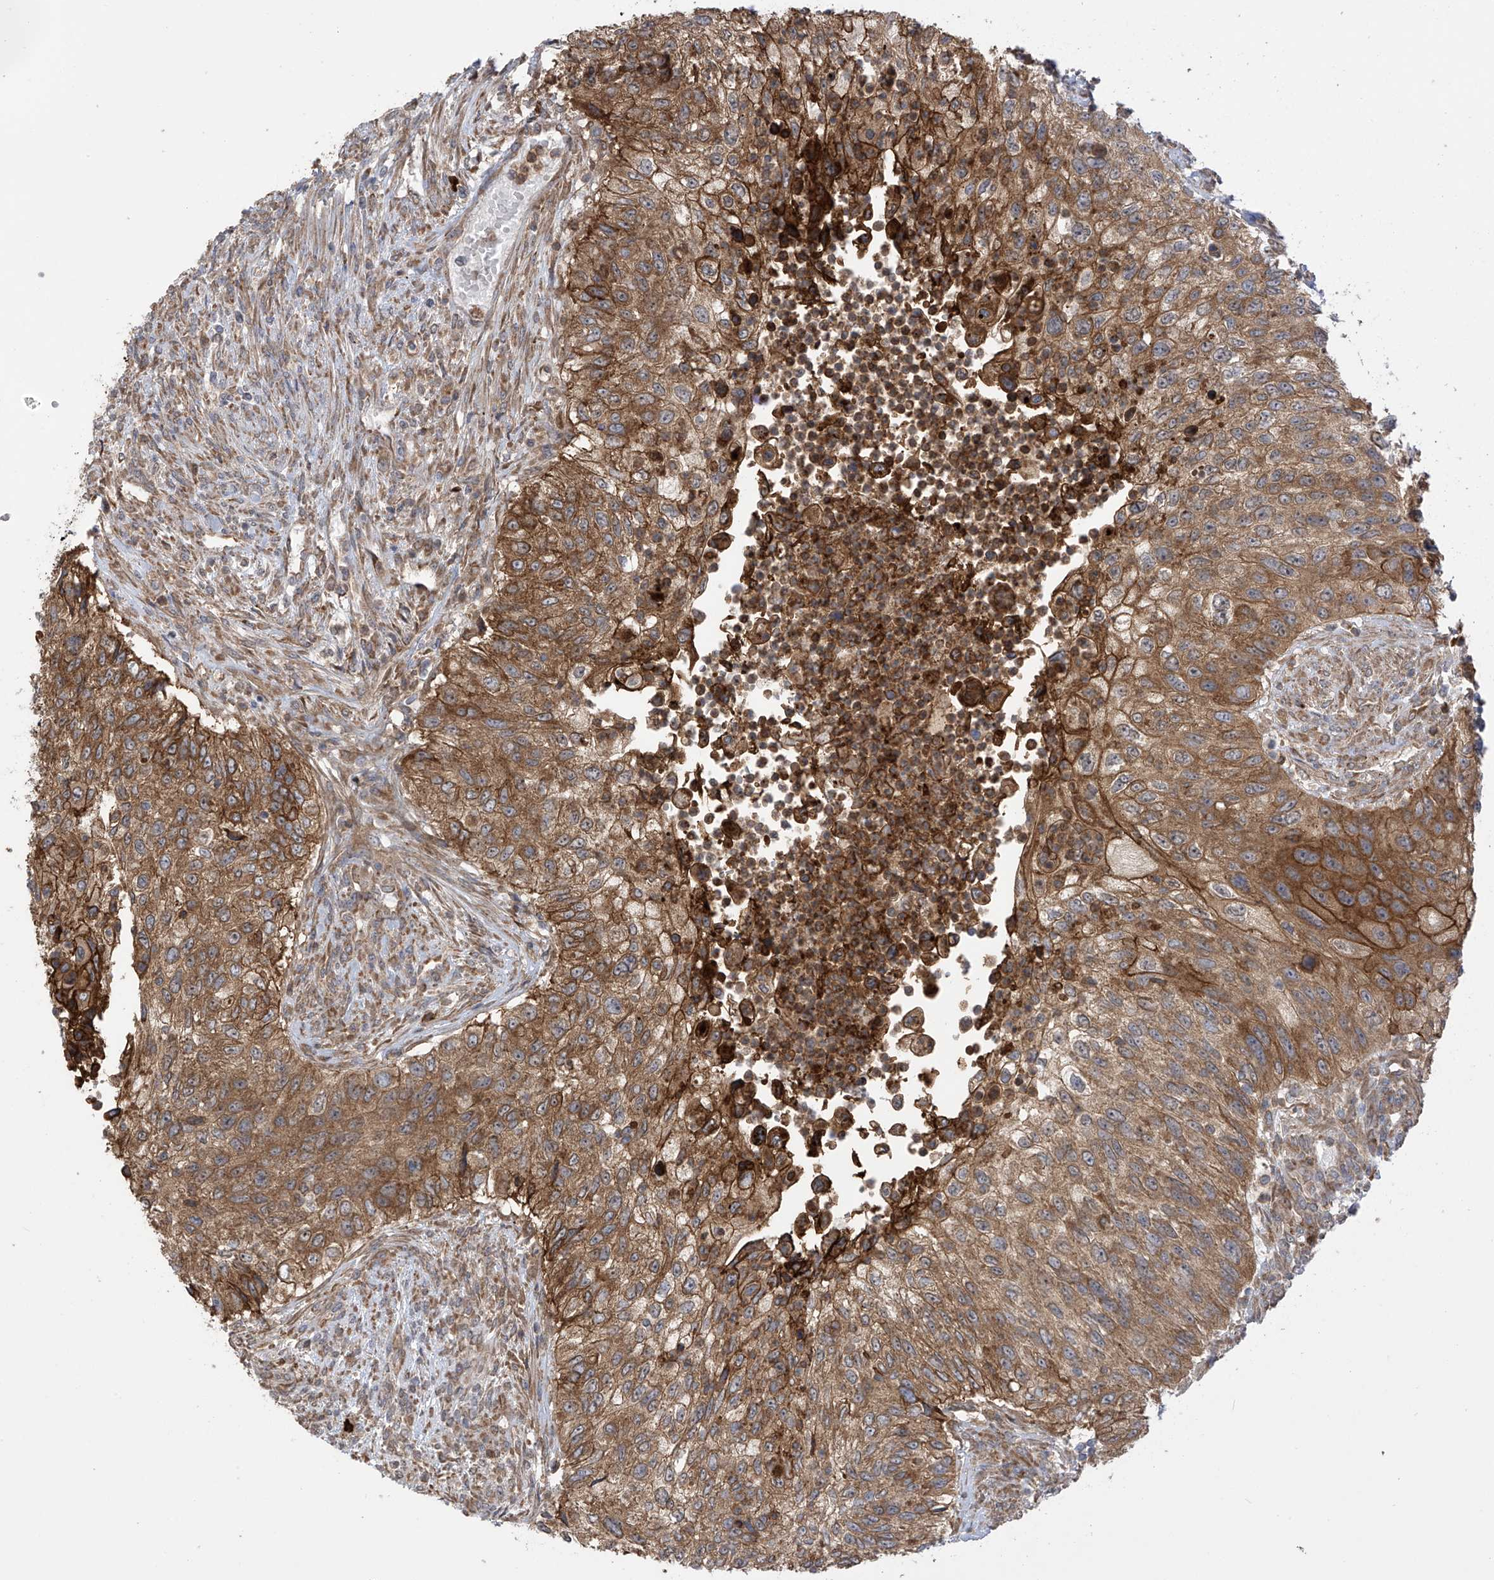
{"staining": {"intensity": "strong", "quantity": ">75%", "location": "cytoplasmic/membranous"}, "tissue": "urothelial cancer", "cell_type": "Tumor cells", "image_type": "cancer", "snomed": [{"axis": "morphology", "description": "Urothelial carcinoma, High grade"}, {"axis": "topography", "description": "Urinary bladder"}], "caption": "DAB (3,3'-diaminobenzidine) immunohistochemical staining of urothelial cancer shows strong cytoplasmic/membranous protein expression in about >75% of tumor cells.", "gene": "KIAA1522", "patient": {"sex": "female", "age": 60}}